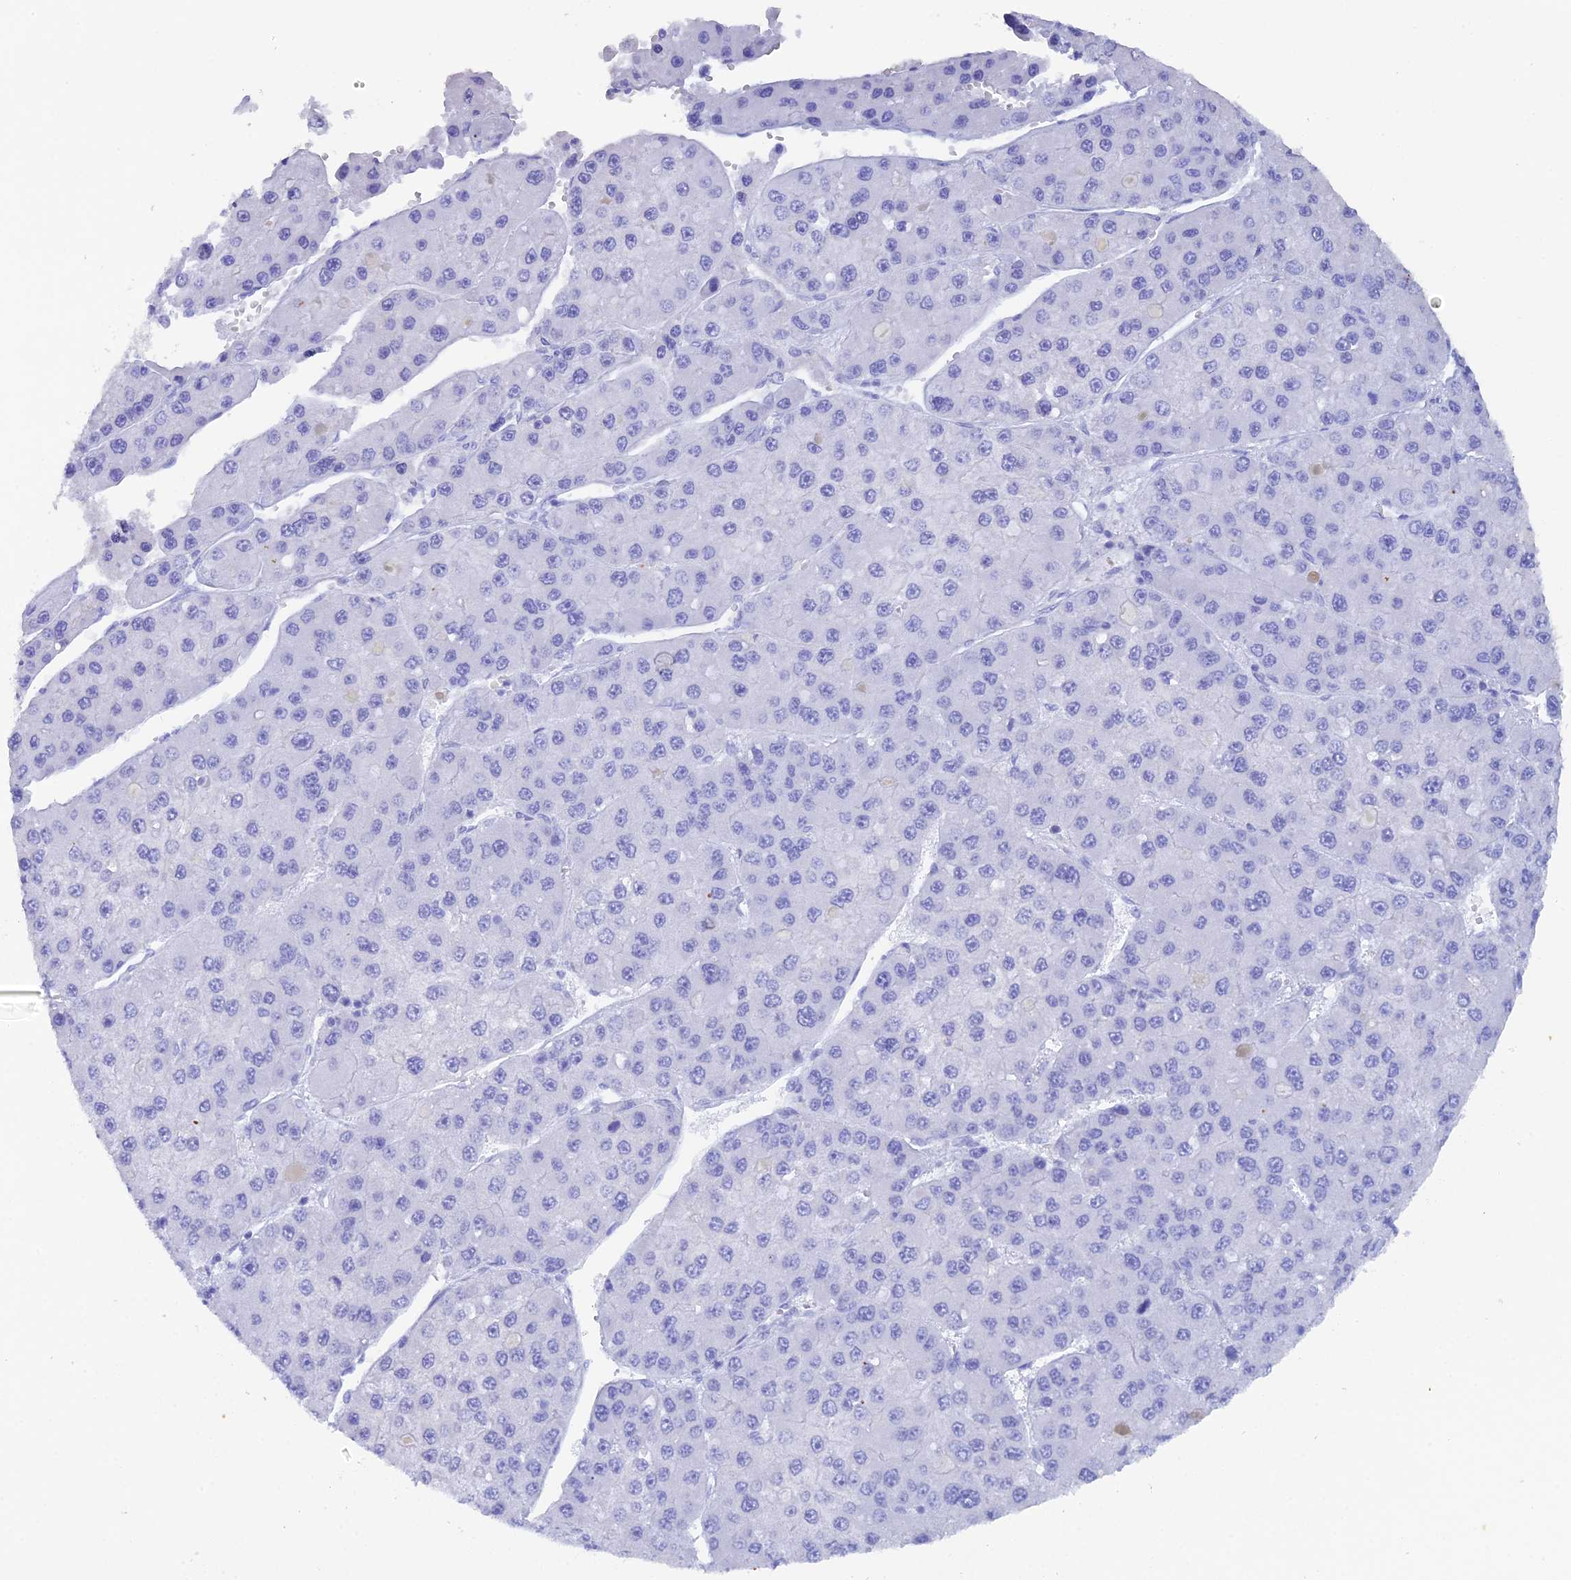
{"staining": {"intensity": "negative", "quantity": "none", "location": "none"}, "tissue": "liver cancer", "cell_type": "Tumor cells", "image_type": "cancer", "snomed": [{"axis": "morphology", "description": "Carcinoma, Hepatocellular, NOS"}, {"axis": "topography", "description": "Liver"}], "caption": "Immunohistochemistry image of liver cancer stained for a protein (brown), which reveals no positivity in tumor cells.", "gene": "REG1A", "patient": {"sex": "female", "age": 73}}